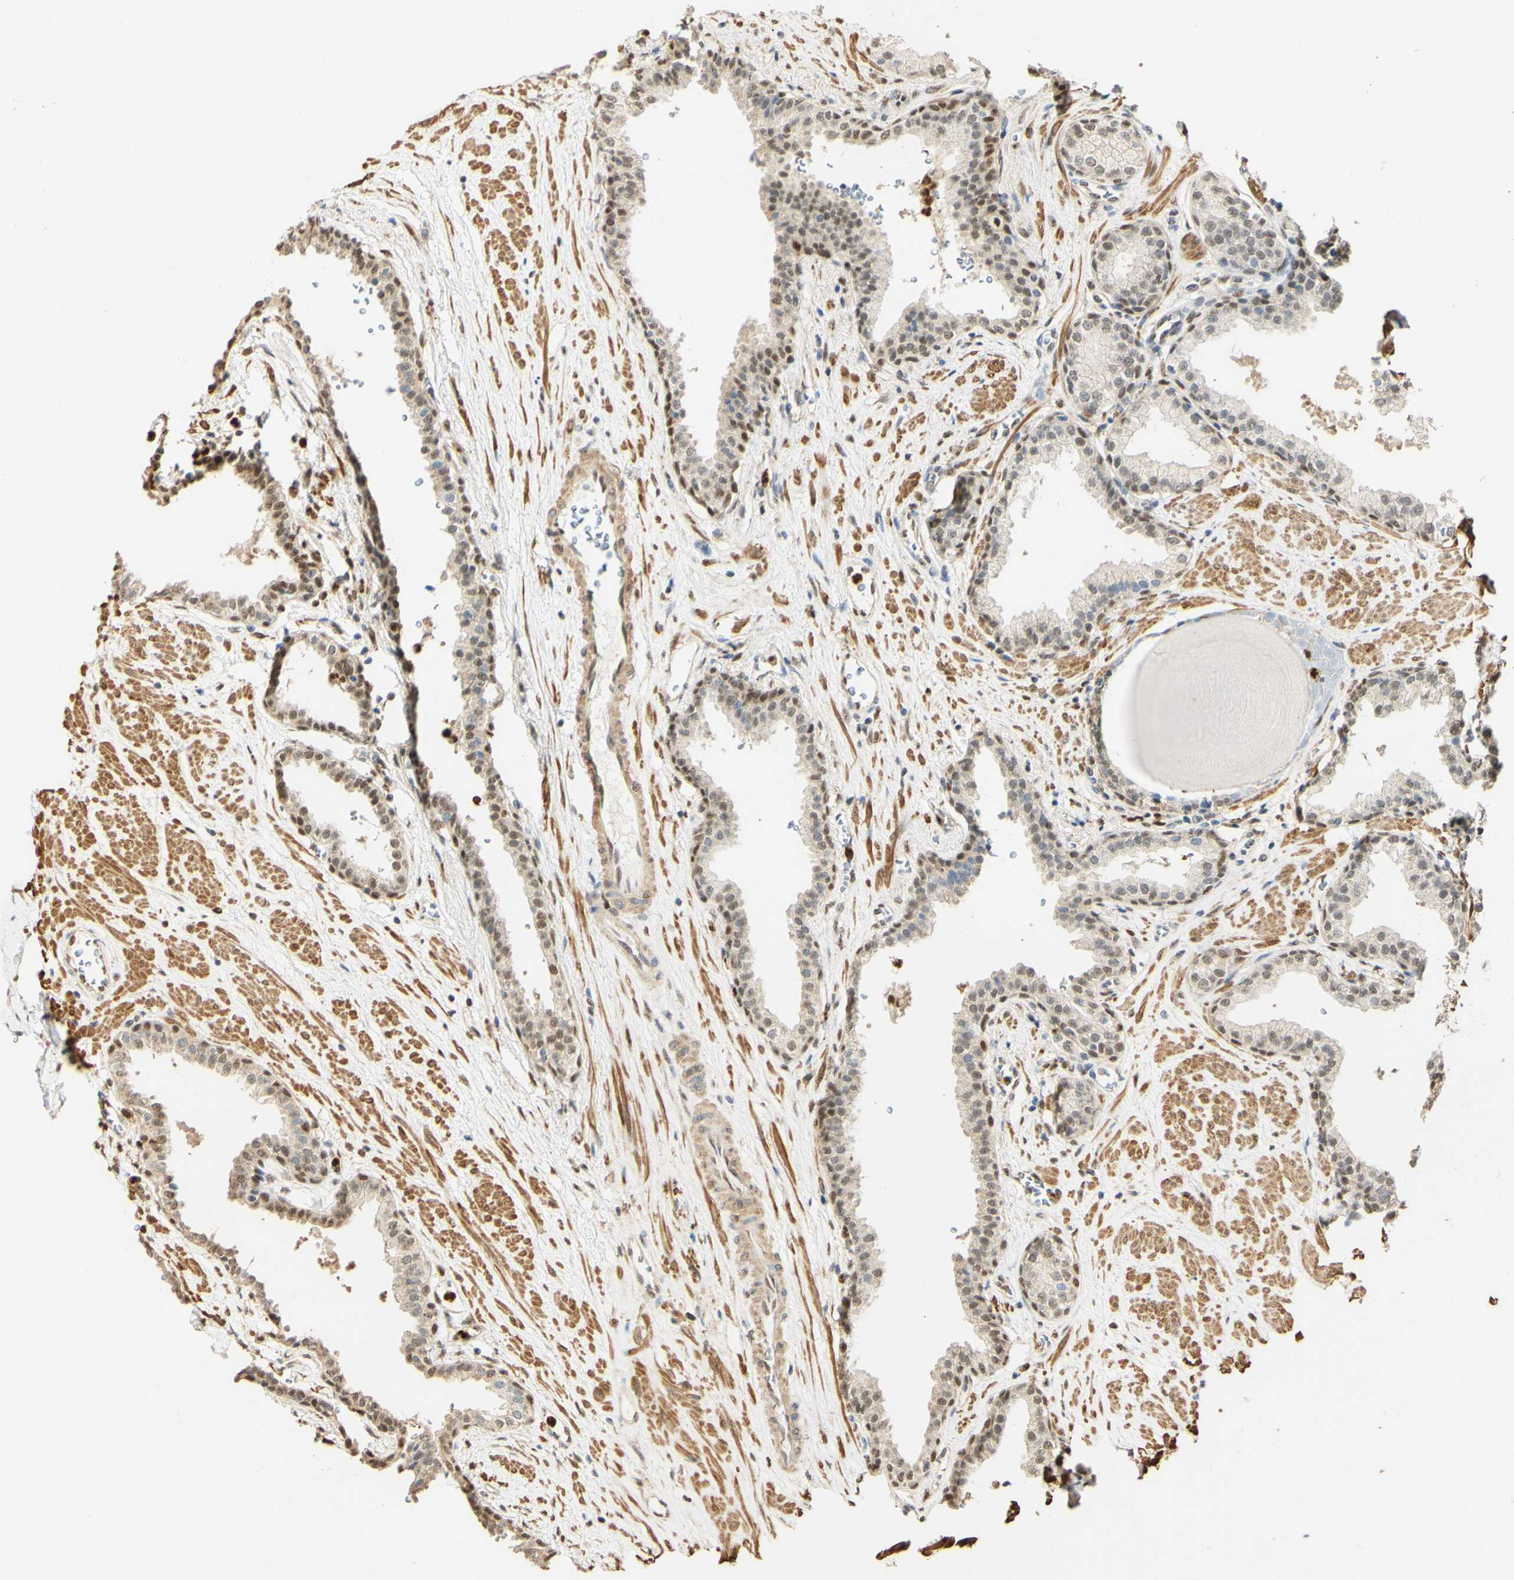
{"staining": {"intensity": "weak", "quantity": "25%-75%", "location": "nuclear"}, "tissue": "prostate", "cell_type": "Glandular cells", "image_type": "normal", "snomed": [{"axis": "morphology", "description": "Normal tissue, NOS"}, {"axis": "topography", "description": "Prostate"}], "caption": "This is a histology image of immunohistochemistry staining of benign prostate, which shows weak positivity in the nuclear of glandular cells.", "gene": "MAP3K4", "patient": {"sex": "male", "age": 51}}